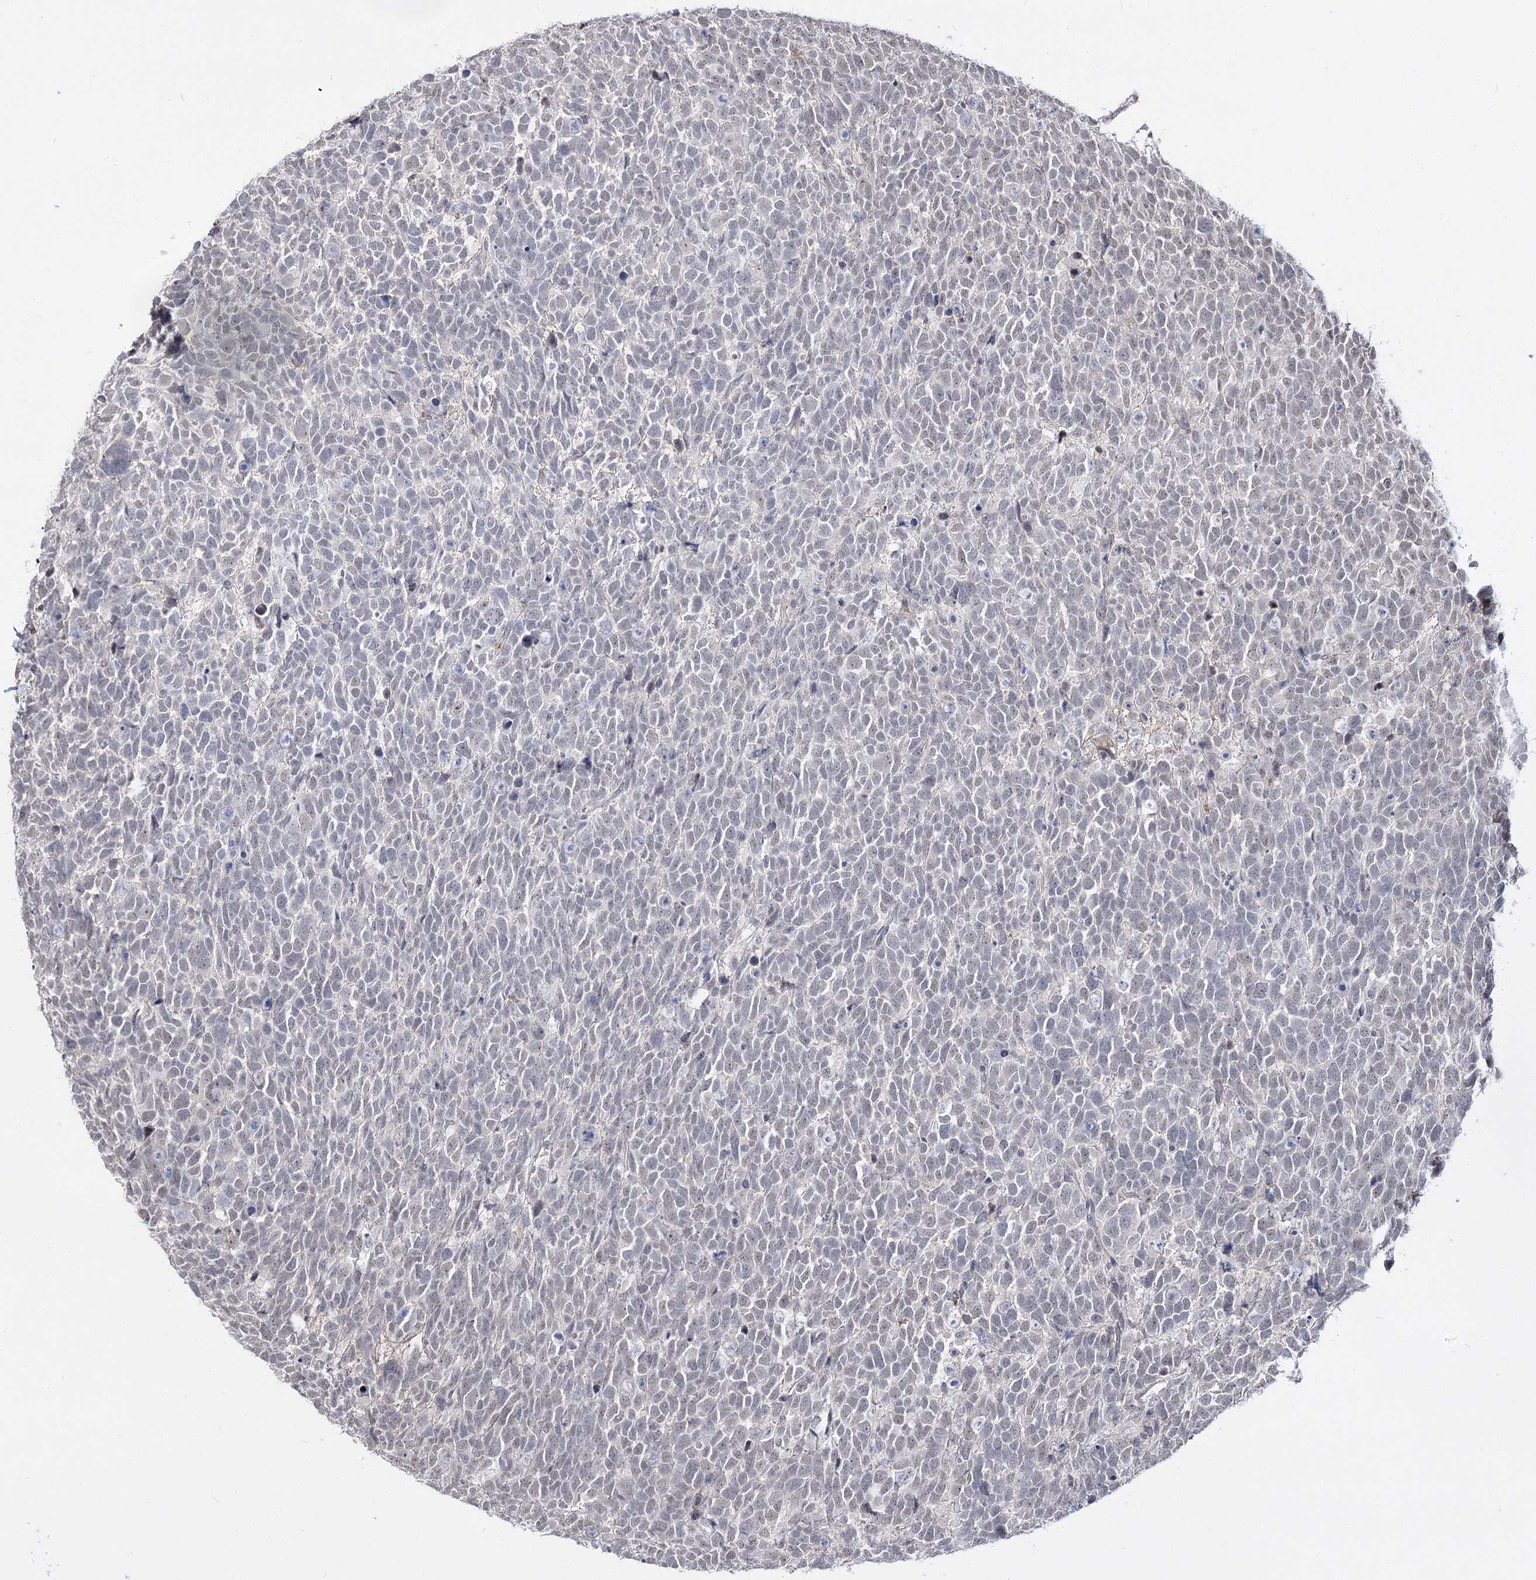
{"staining": {"intensity": "negative", "quantity": "none", "location": "none"}, "tissue": "urothelial cancer", "cell_type": "Tumor cells", "image_type": "cancer", "snomed": [{"axis": "morphology", "description": "Urothelial carcinoma, High grade"}, {"axis": "topography", "description": "Urinary bladder"}], "caption": "Tumor cells are negative for protein expression in human urothelial carcinoma (high-grade).", "gene": "STOX1", "patient": {"sex": "female", "age": 82}}